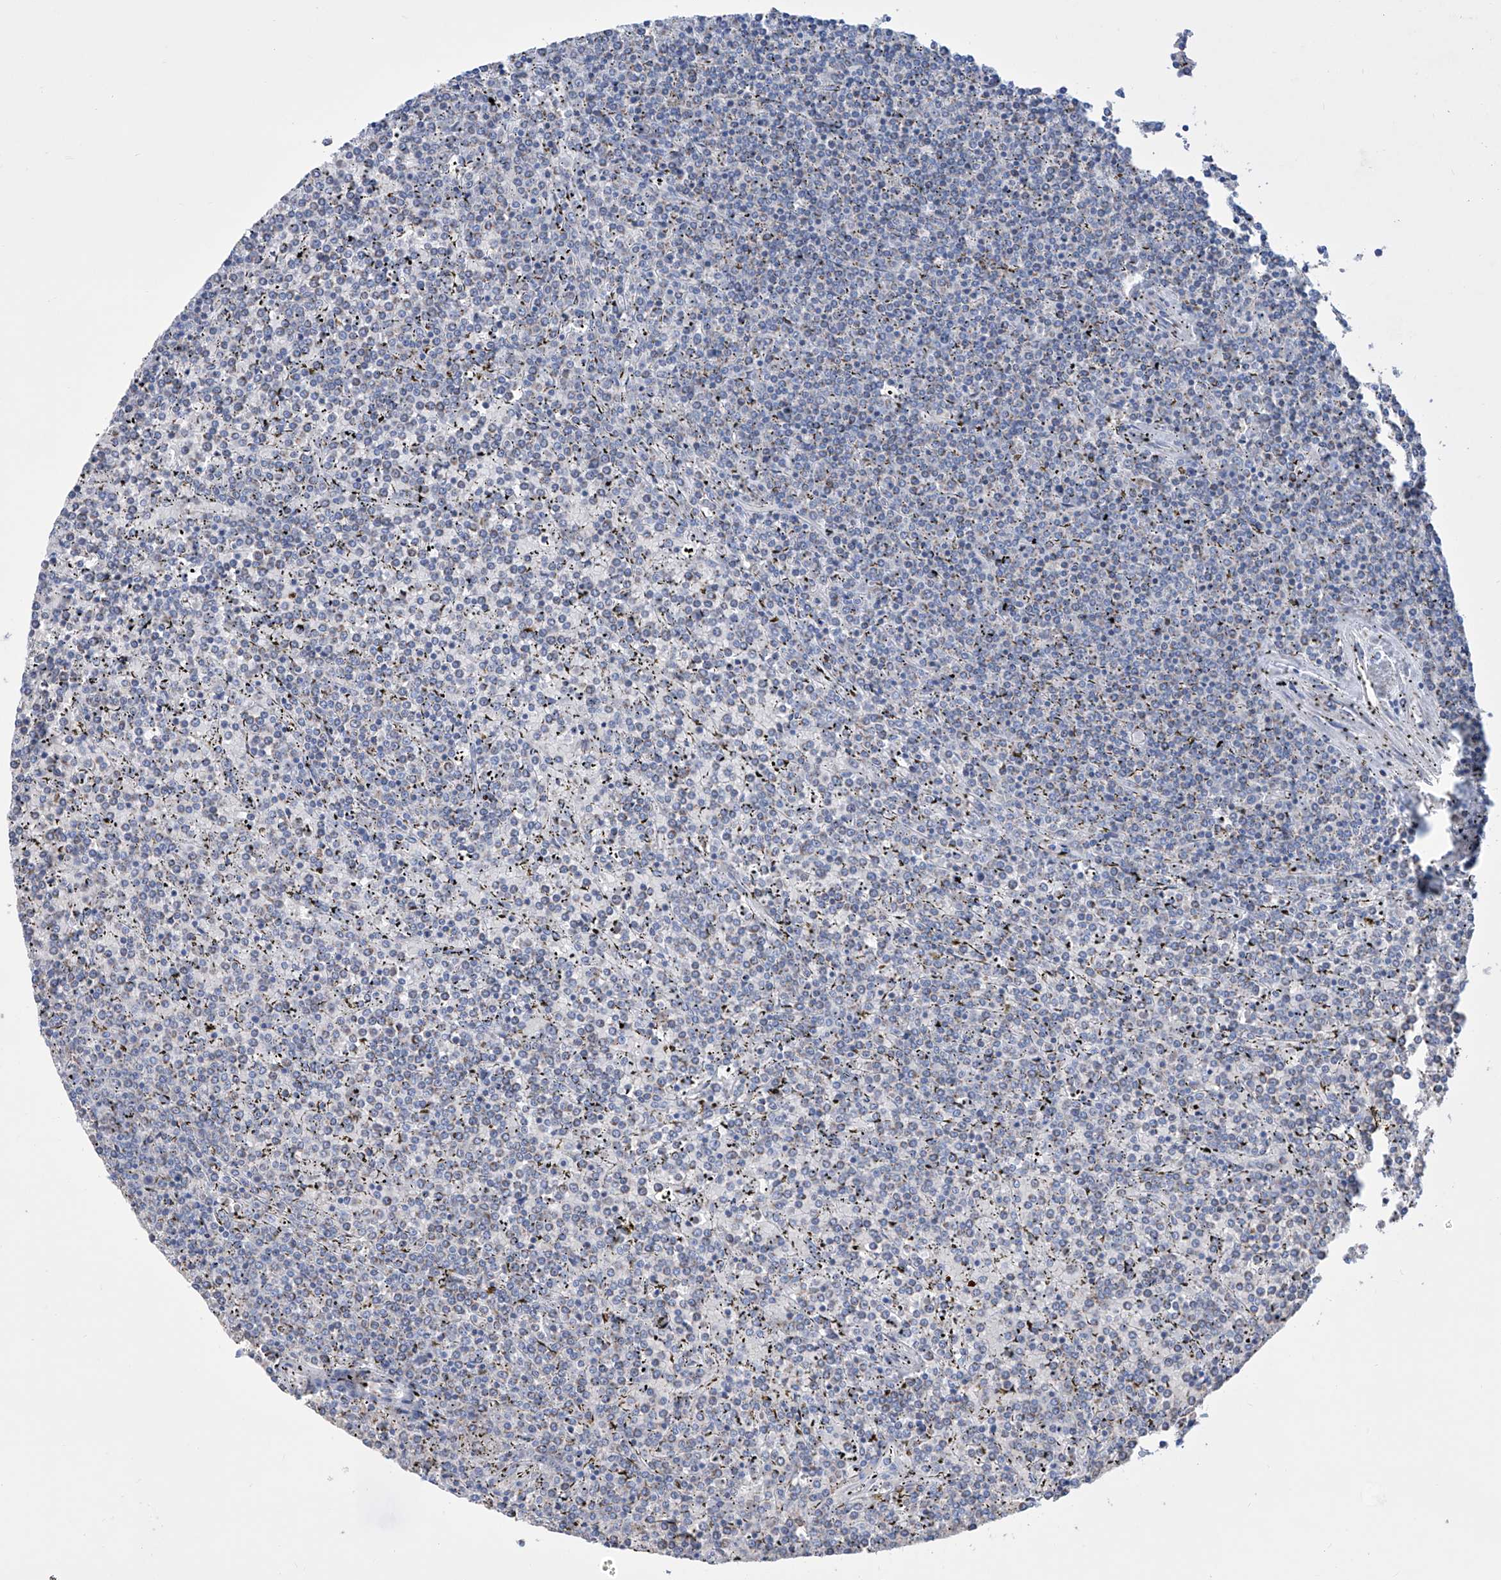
{"staining": {"intensity": "negative", "quantity": "none", "location": "none"}, "tissue": "lymphoma", "cell_type": "Tumor cells", "image_type": "cancer", "snomed": [{"axis": "morphology", "description": "Malignant lymphoma, non-Hodgkin's type, Low grade"}, {"axis": "topography", "description": "Spleen"}], "caption": "This is an immunohistochemistry (IHC) micrograph of human low-grade malignant lymphoma, non-Hodgkin's type. There is no expression in tumor cells.", "gene": "ALDH6A1", "patient": {"sex": "female", "age": 19}}